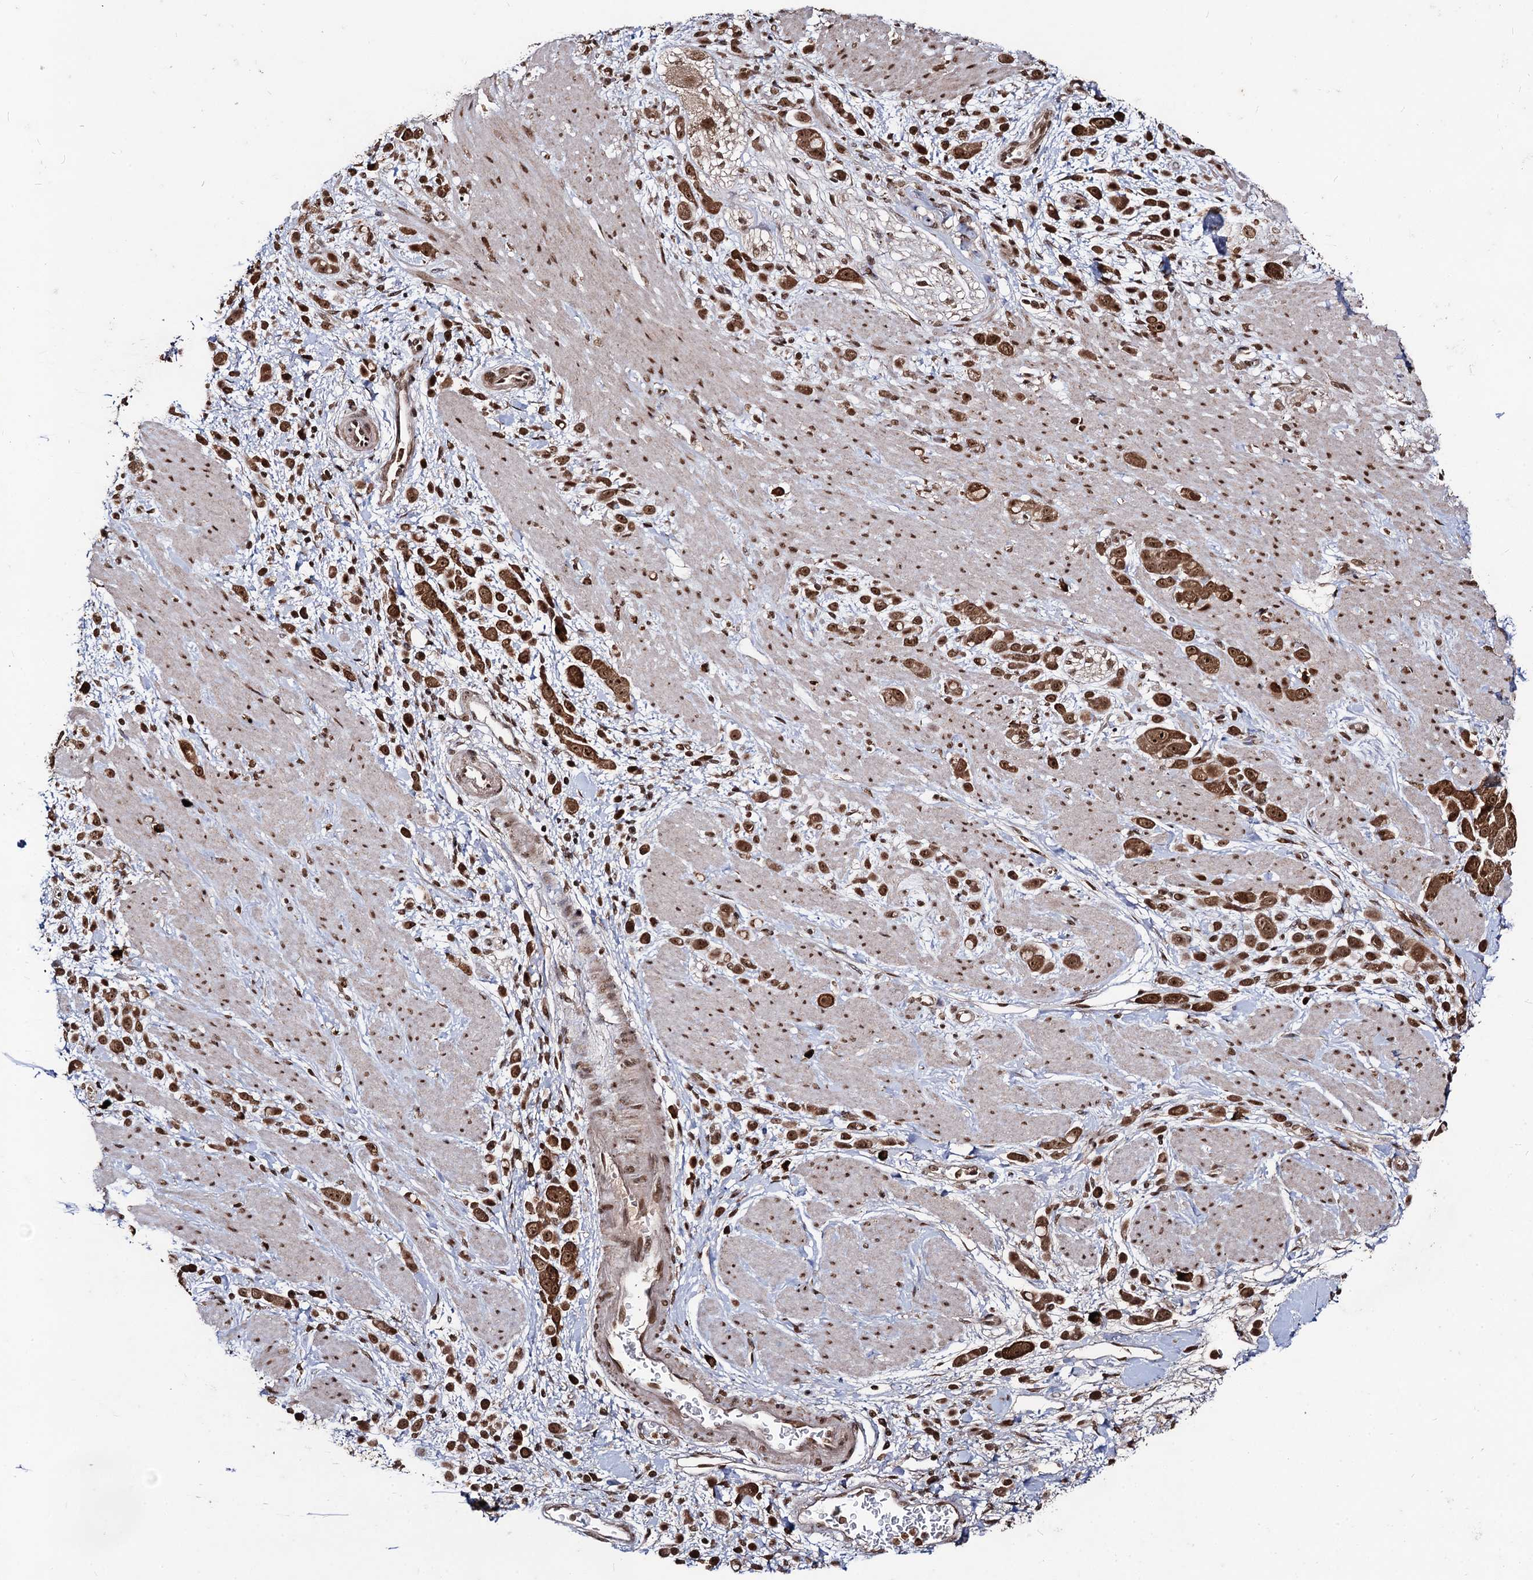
{"staining": {"intensity": "strong", "quantity": ">75%", "location": "cytoplasmic/membranous,nuclear"}, "tissue": "pancreatic cancer", "cell_type": "Tumor cells", "image_type": "cancer", "snomed": [{"axis": "morphology", "description": "Normal tissue, NOS"}, {"axis": "morphology", "description": "Adenocarcinoma, NOS"}, {"axis": "topography", "description": "Pancreas"}], "caption": "Pancreatic cancer stained for a protein shows strong cytoplasmic/membranous and nuclear positivity in tumor cells.", "gene": "SFSWAP", "patient": {"sex": "female", "age": 64}}